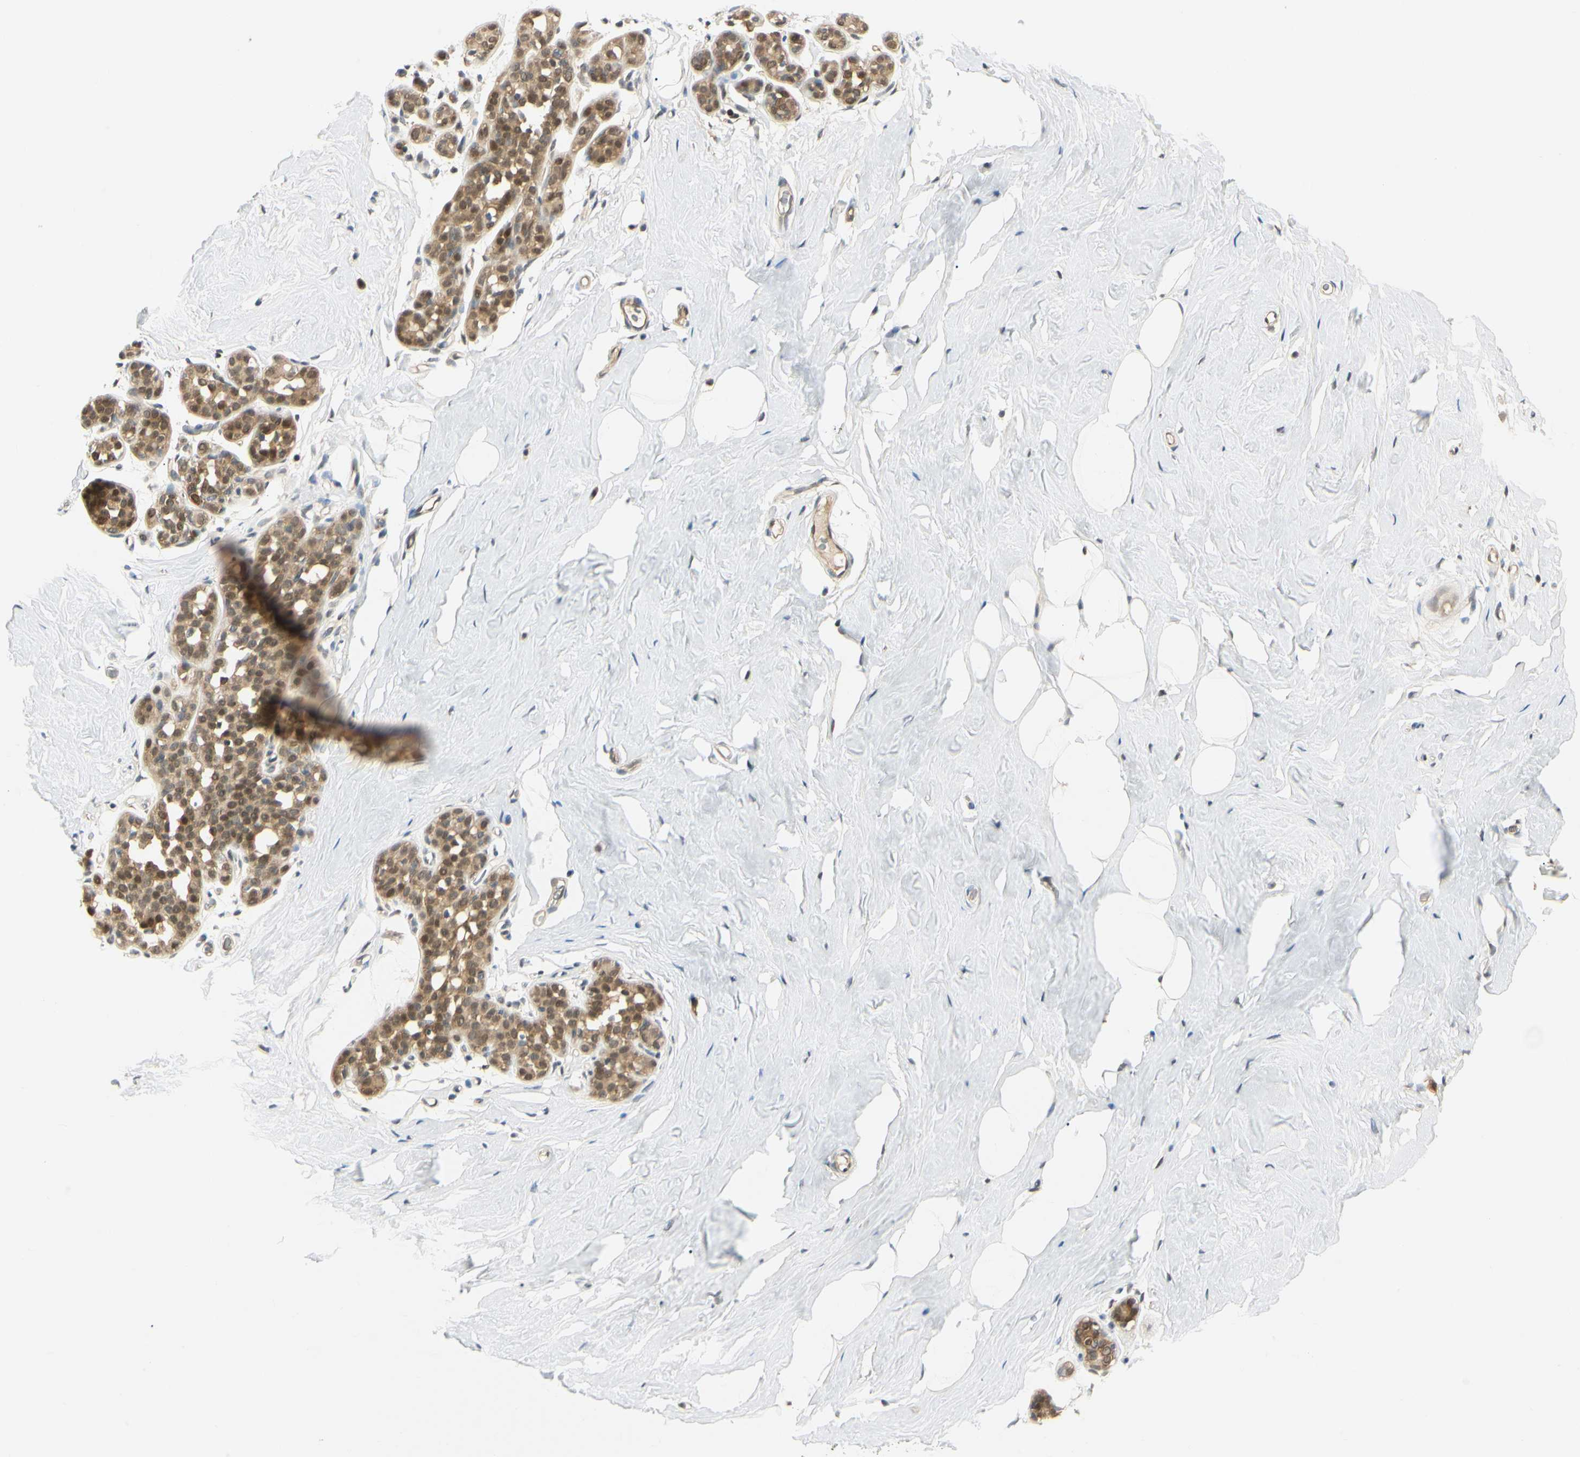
{"staining": {"intensity": "negative", "quantity": "none", "location": "none"}, "tissue": "breast", "cell_type": "Adipocytes", "image_type": "normal", "snomed": [{"axis": "morphology", "description": "Normal tissue, NOS"}, {"axis": "topography", "description": "Breast"}], "caption": "Immunohistochemistry photomicrograph of benign breast: human breast stained with DAB (3,3'-diaminobenzidine) shows no significant protein expression in adipocytes.", "gene": "UBE2Z", "patient": {"sex": "female", "age": 75}}